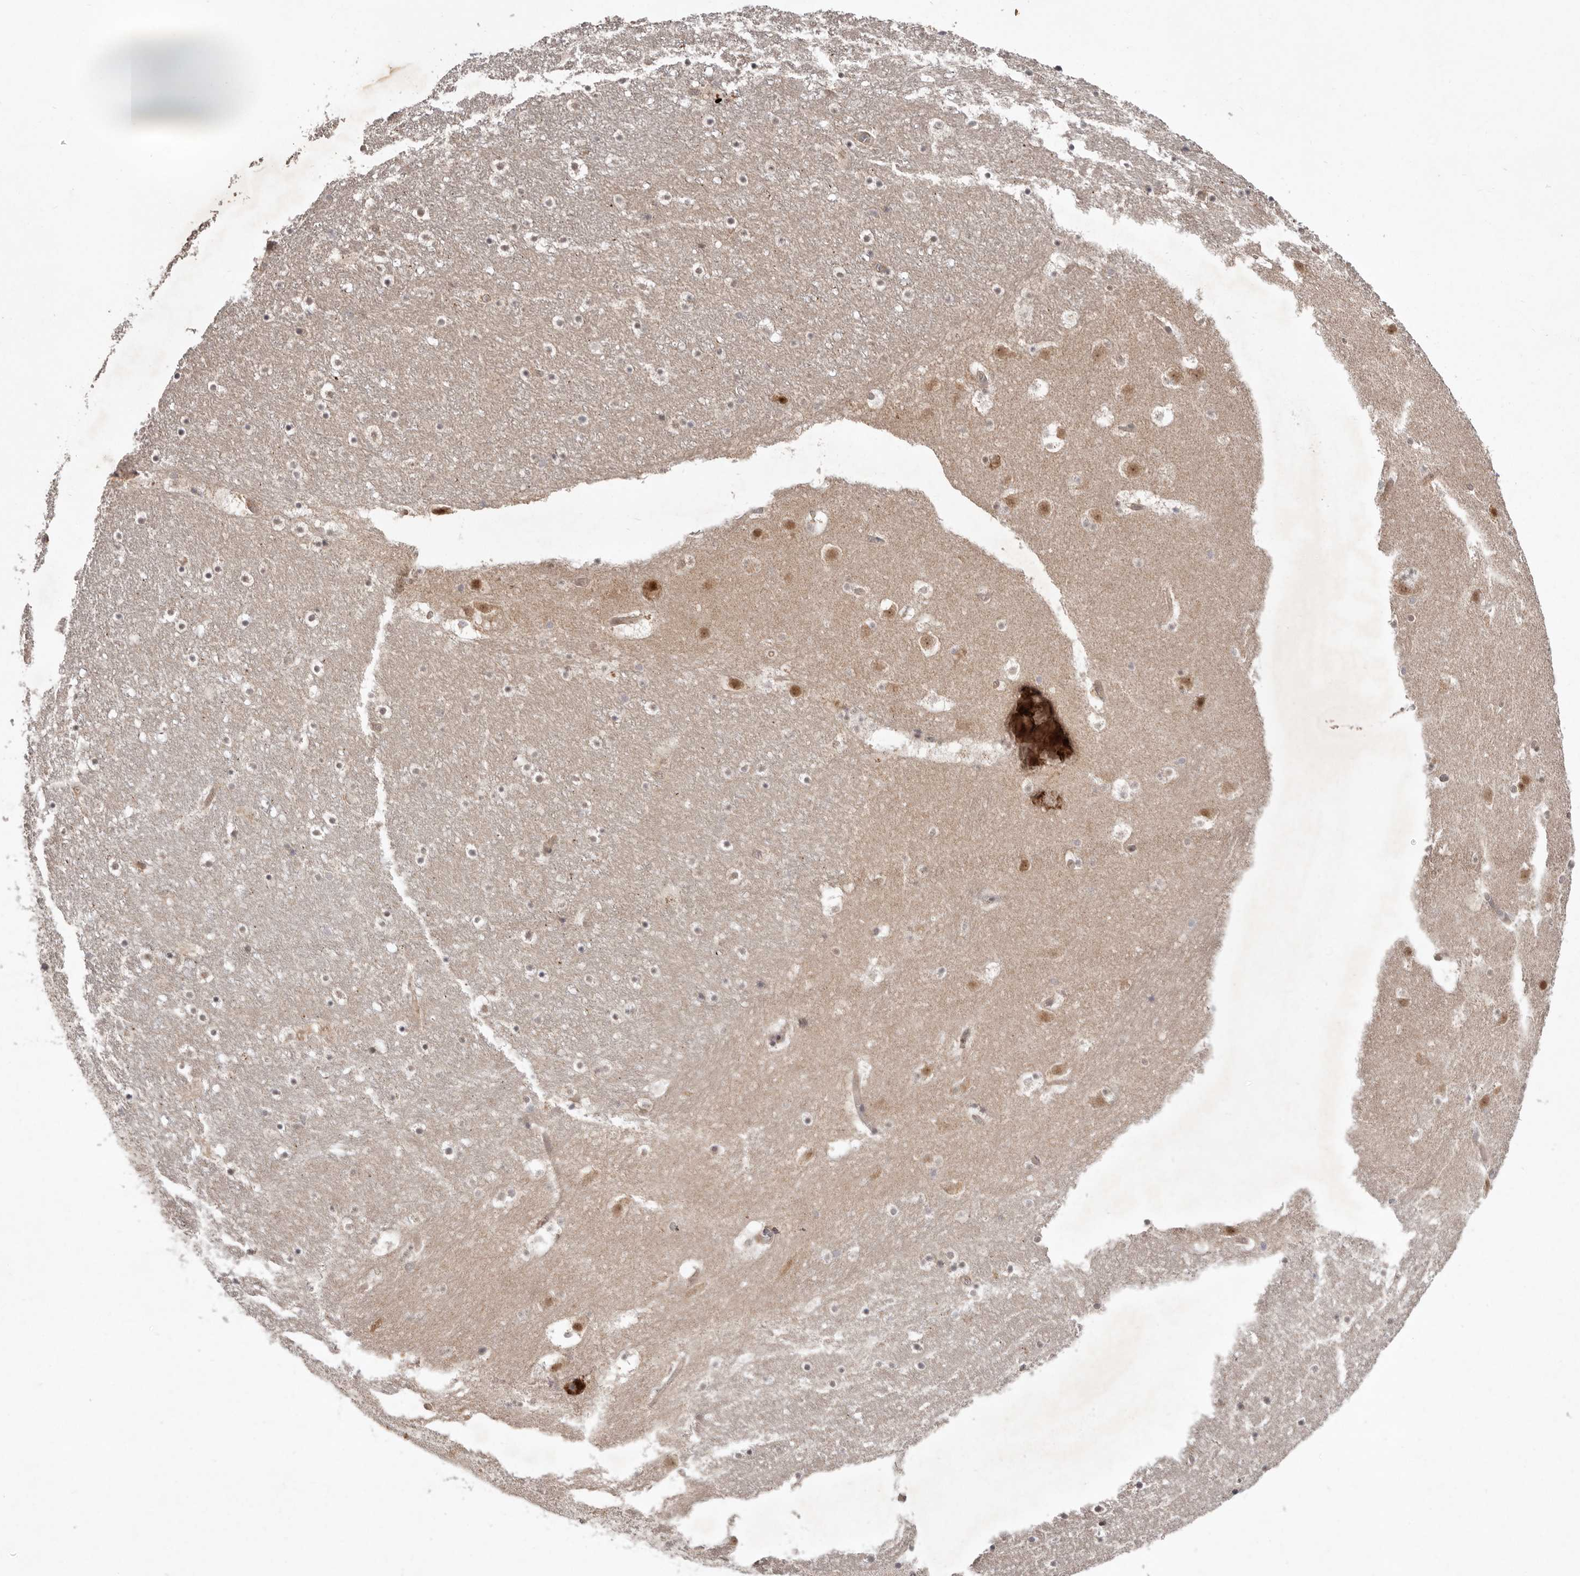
{"staining": {"intensity": "moderate", "quantity": "<25%", "location": "nuclear"}, "tissue": "caudate", "cell_type": "Glial cells", "image_type": "normal", "snomed": [{"axis": "morphology", "description": "Normal tissue, NOS"}, {"axis": "topography", "description": "Lateral ventricle wall"}], "caption": "High-magnification brightfield microscopy of unremarkable caudate stained with DAB (brown) and counterstained with hematoxylin (blue). glial cells exhibit moderate nuclear staining is present in approximately<25% of cells.", "gene": "NSUN4", "patient": {"sex": "male", "age": 45}}